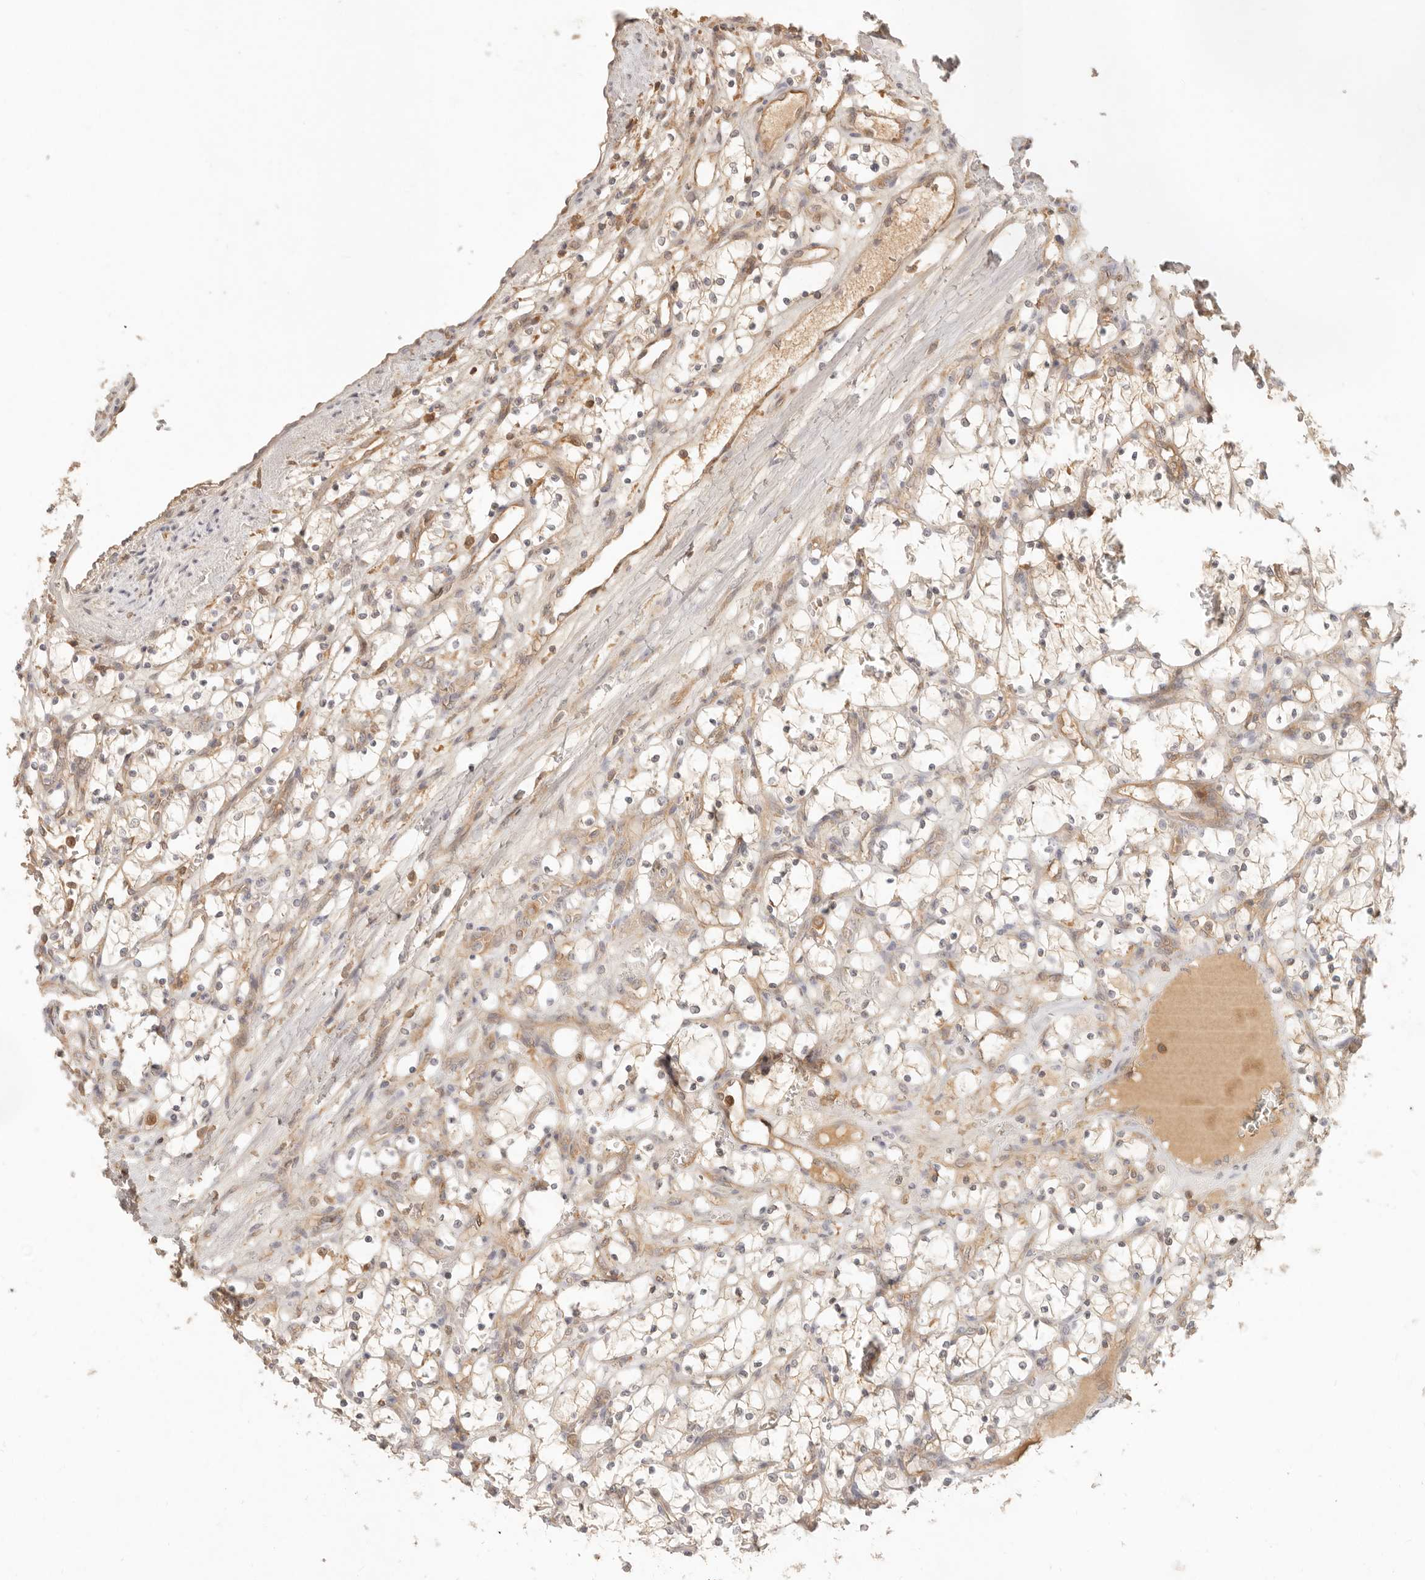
{"staining": {"intensity": "weak", "quantity": ">75%", "location": "cytoplasmic/membranous"}, "tissue": "renal cancer", "cell_type": "Tumor cells", "image_type": "cancer", "snomed": [{"axis": "morphology", "description": "Adenocarcinoma, NOS"}, {"axis": "topography", "description": "Kidney"}], "caption": "There is low levels of weak cytoplasmic/membranous expression in tumor cells of renal cancer, as demonstrated by immunohistochemical staining (brown color).", "gene": "NECAP2", "patient": {"sex": "female", "age": 69}}